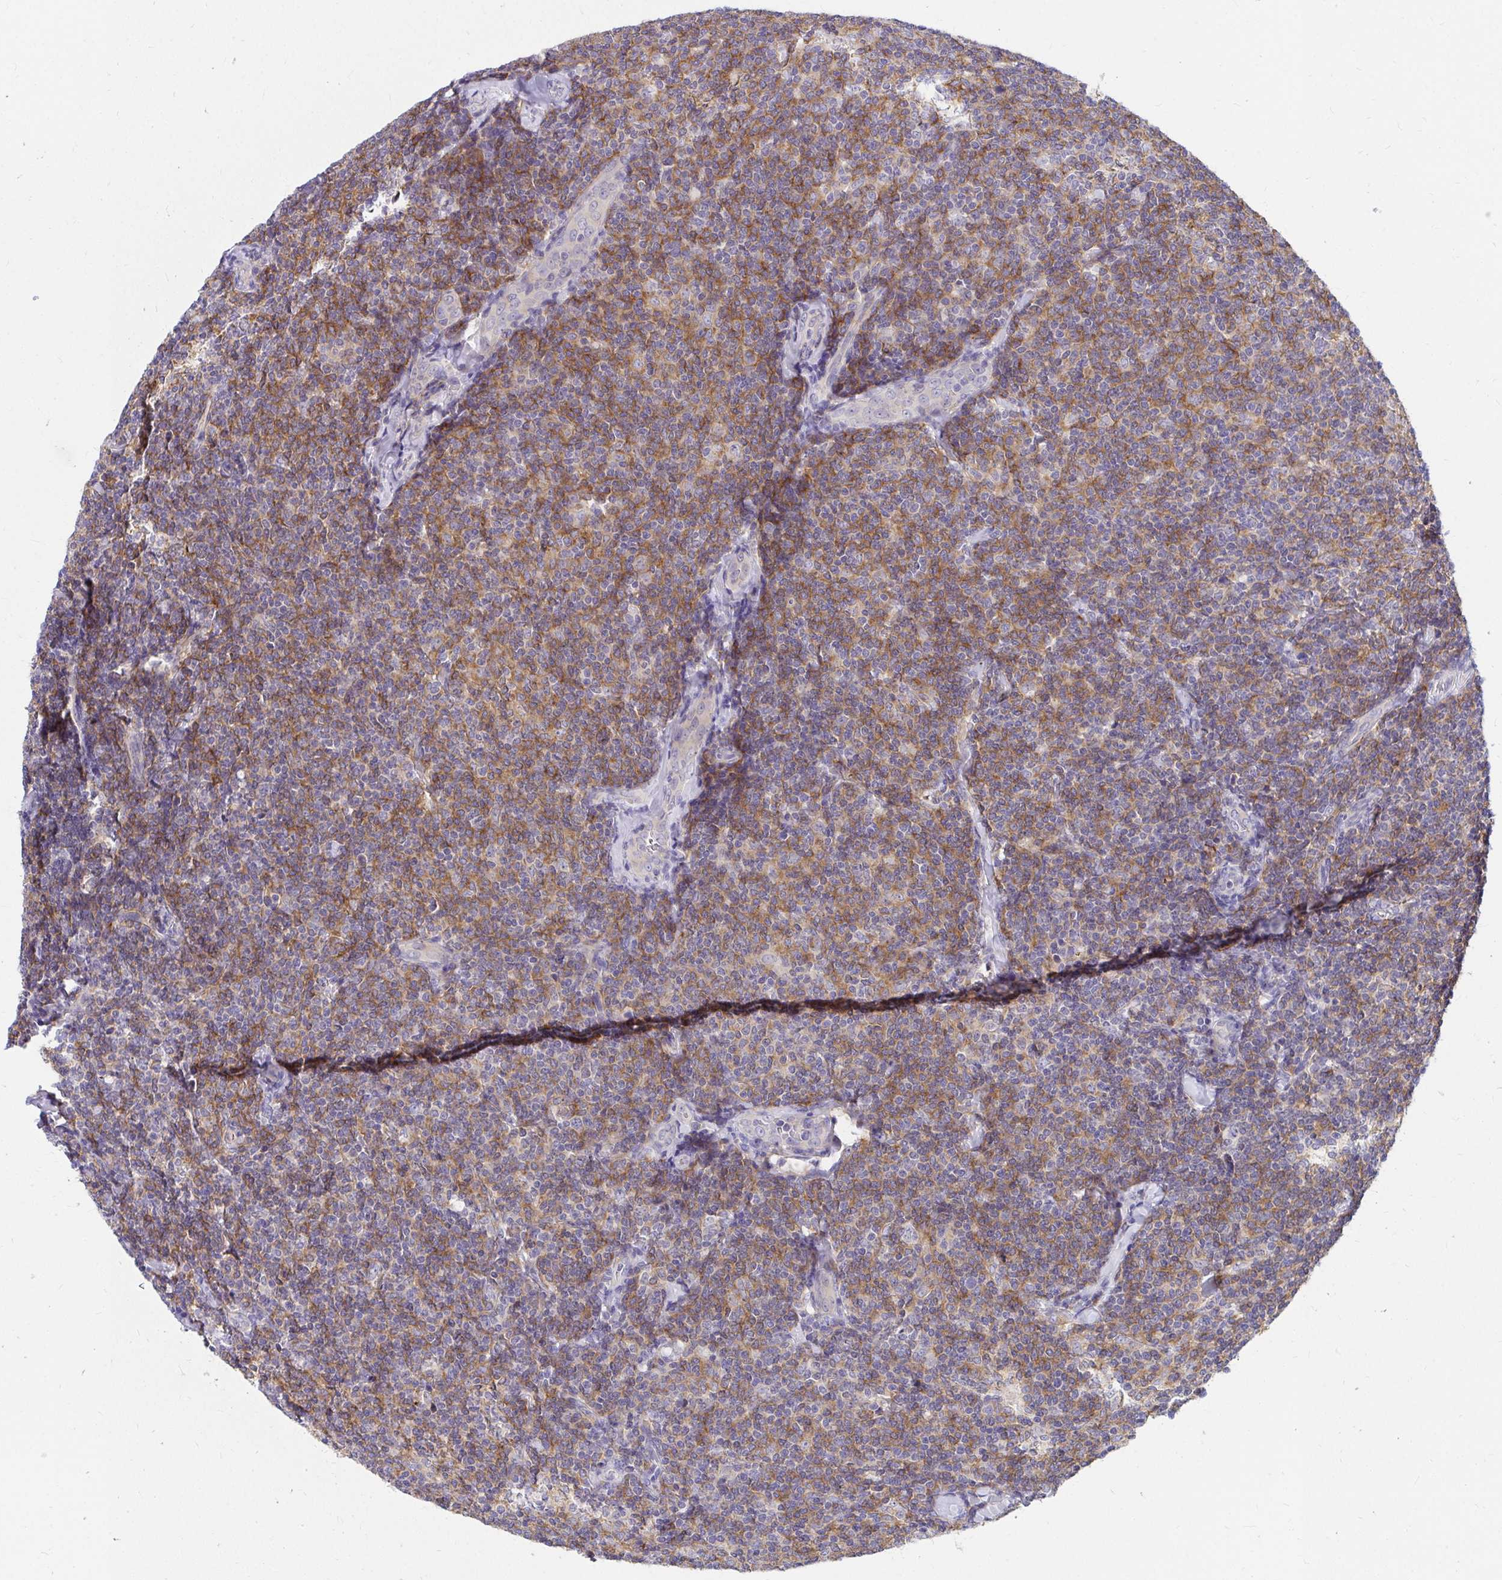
{"staining": {"intensity": "moderate", "quantity": ">75%", "location": "cytoplasmic/membranous"}, "tissue": "lymphoma", "cell_type": "Tumor cells", "image_type": "cancer", "snomed": [{"axis": "morphology", "description": "Malignant lymphoma, non-Hodgkin's type, Low grade"}, {"axis": "topography", "description": "Lymph node"}], "caption": "Immunohistochemistry (IHC) photomicrograph of neoplastic tissue: malignant lymphoma, non-Hodgkin's type (low-grade) stained using IHC reveals medium levels of moderate protein expression localized specifically in the cytoplasmic/membranous of tumor cells, appearing as a cytoplasmic/membranous brown color.", "gene": "C19orf81", "patient": {"sex": "female", "age": 56}}